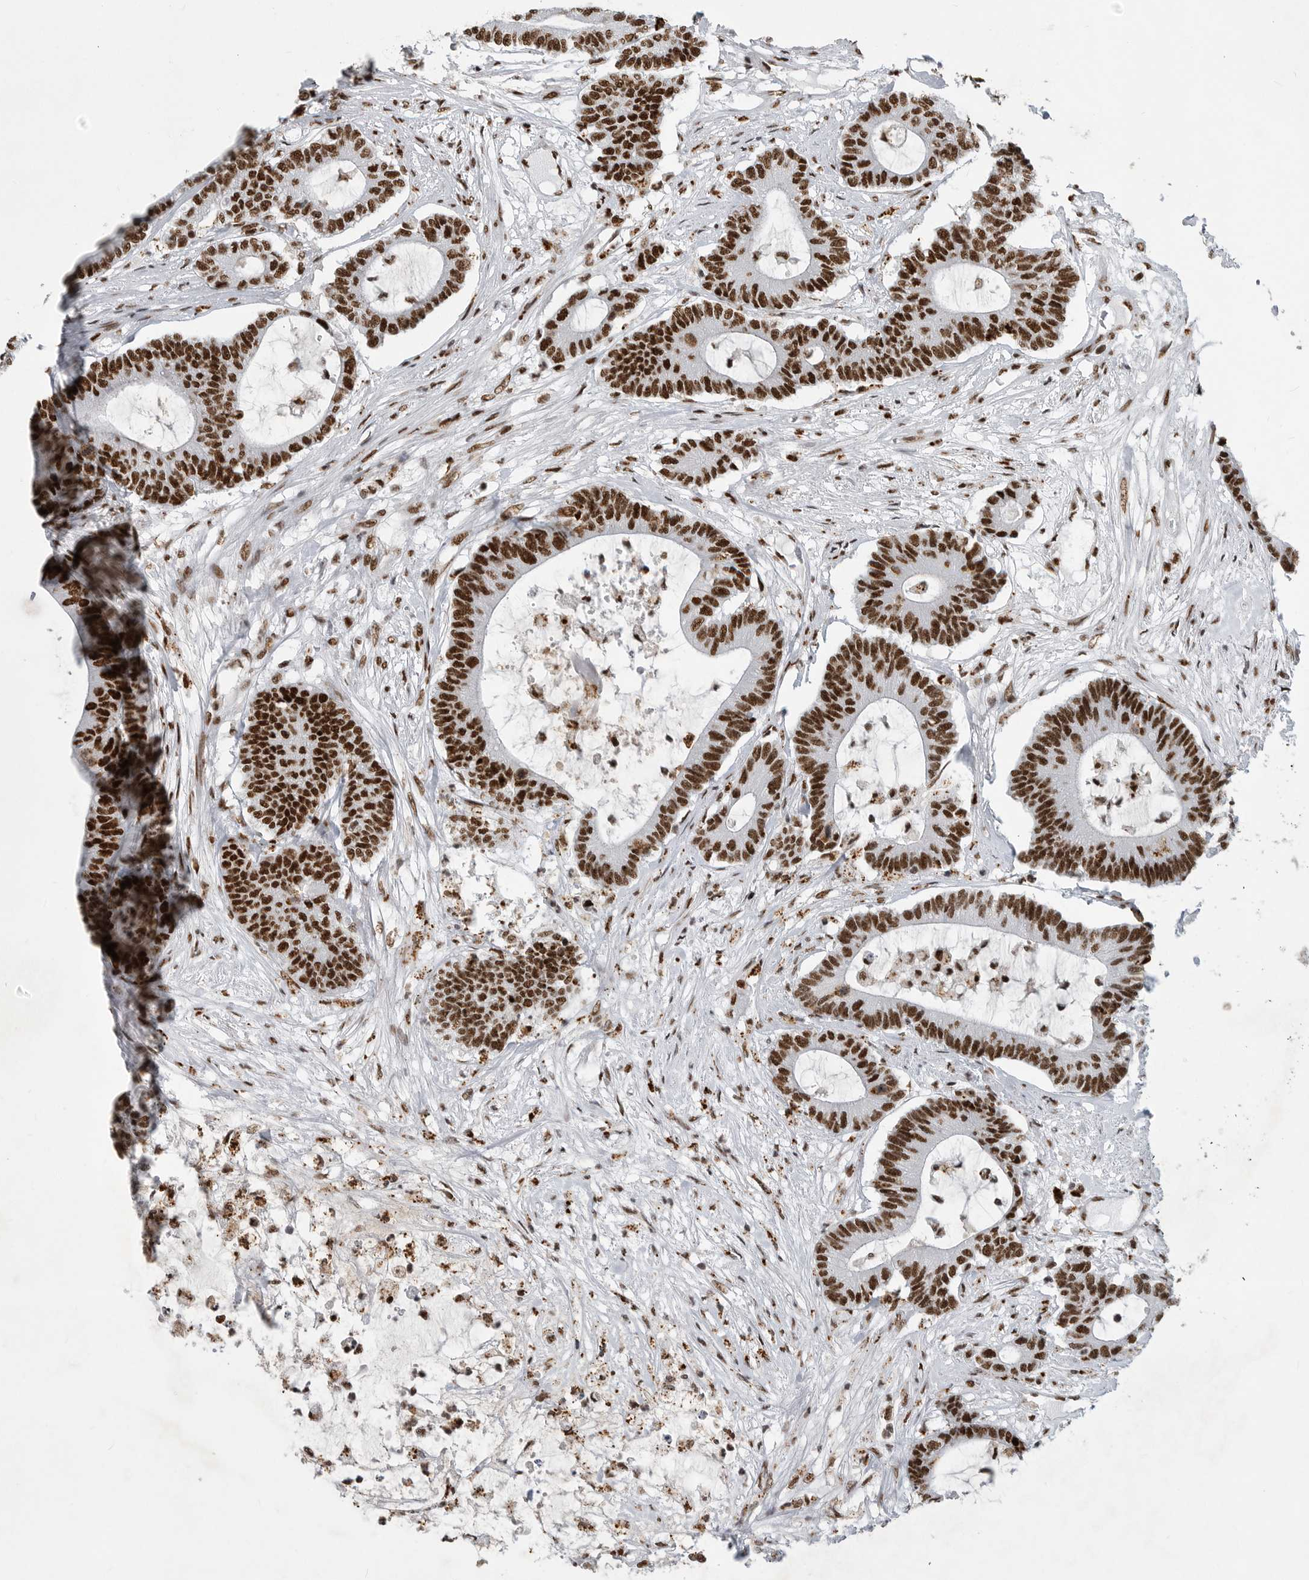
{"staining": {"intensity": "strong", "quantity": ">75%", "location": "nuclear"}, "tissue": "colorectal cancer", "cell_type": "Tumor cells", "image_type": "cancer", "snomed": [{"axis": "morphology", "description": "Adenocarcinoma, NOS"}, {"axis": "topography", "description": "Colon"}], "caption": "Immunohistochemistry micrograph of human colorectal cancer (adenocarcinoma) stained for a protein (brown), which demonstrates high levels of strong nuclear positivity in about >75% of tumor cells.", "gene": "BCLAF1", "patient": {"sex": "female", "age": 84}}